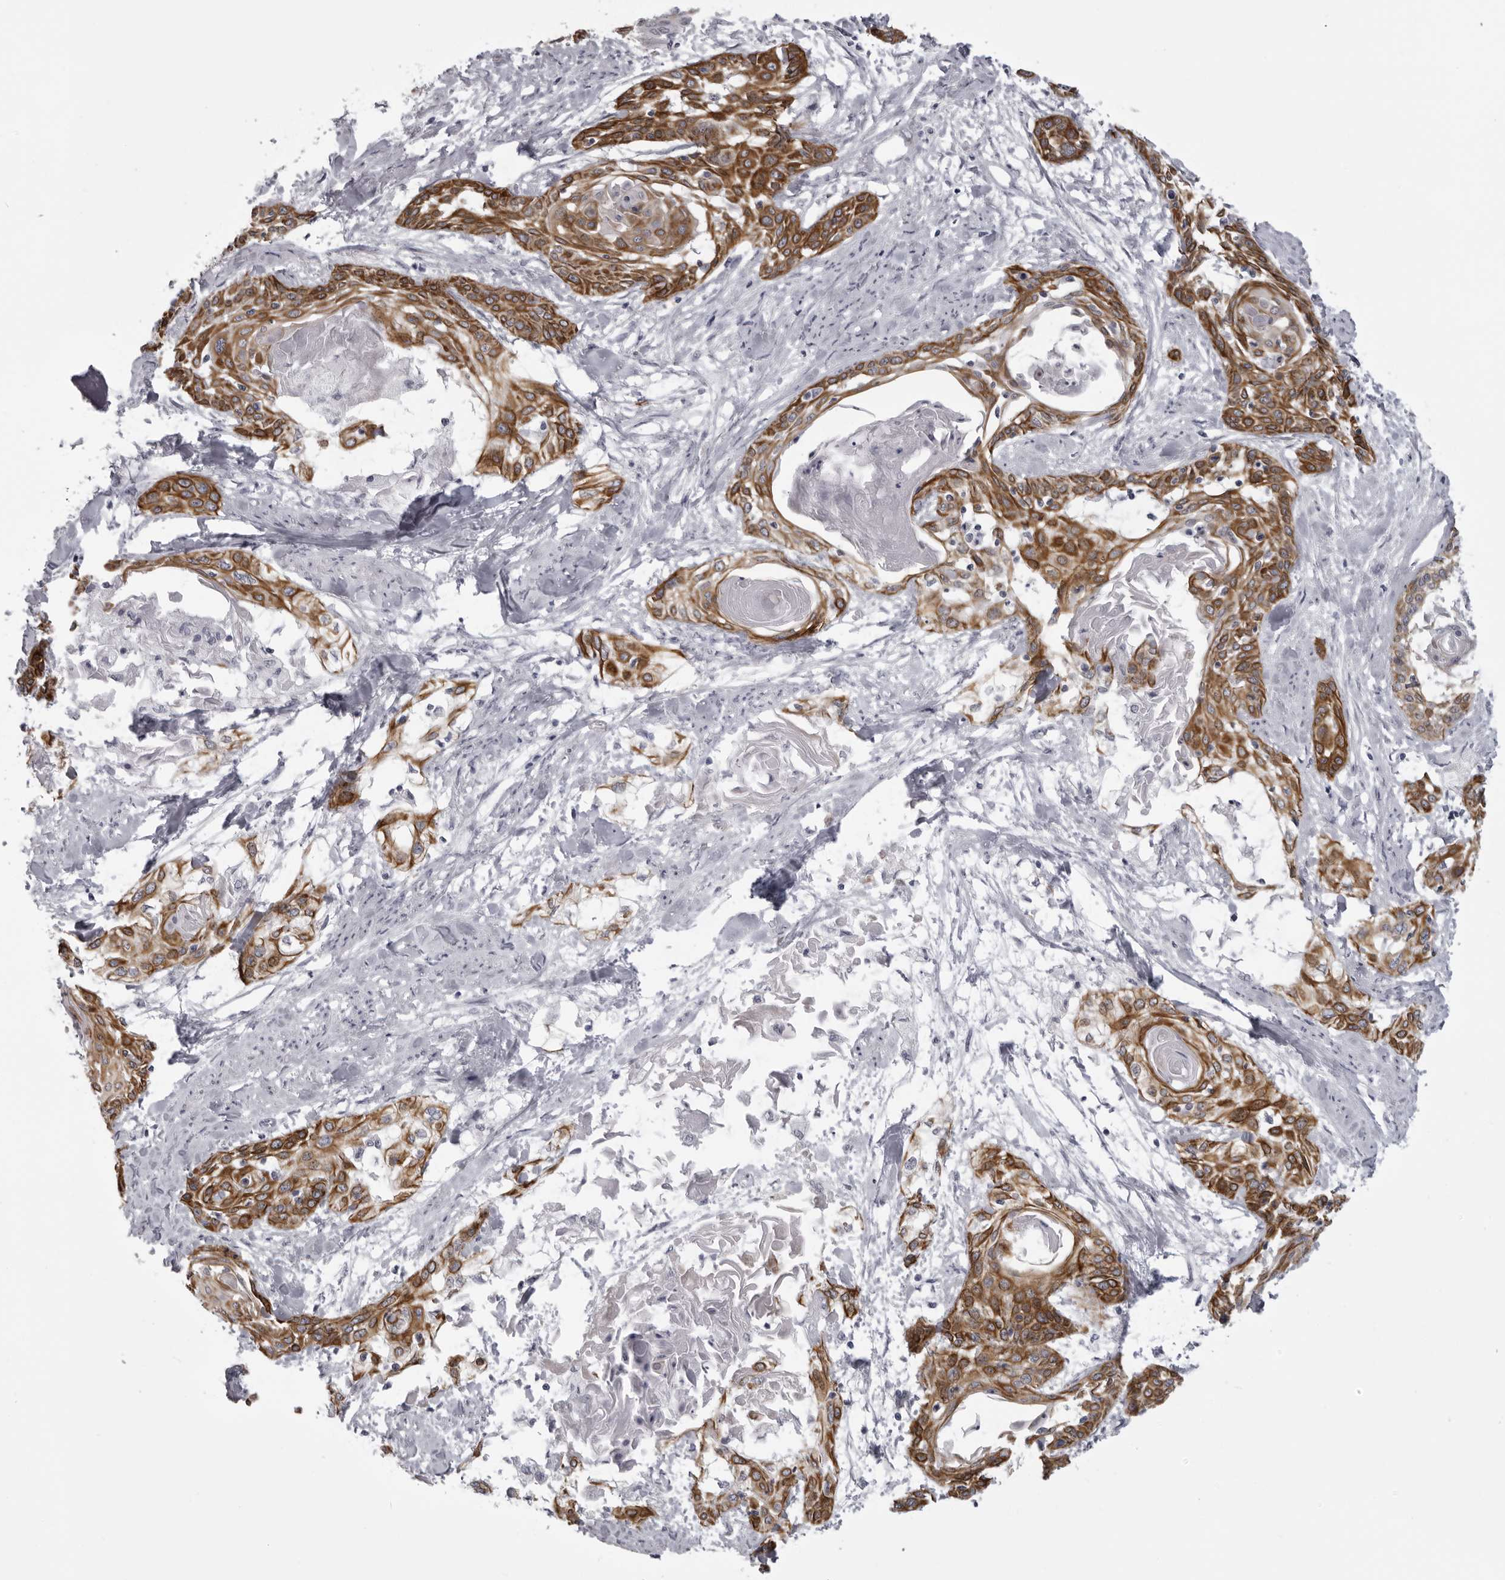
{"staining": {"intensity": "moderate", "quantity": ">75%", "location": "cytoplasmic/membranous"}, "tissue": "cervical cancer", "cell_type": "Tumor cells", "image_type": "cancer", "snomed": [{"axis": "morphology", "description": "Squamous cell carcinoma, NOS"}, {"axis": "topography", "description": "Cervix"}], "caption": "A histopathology image of human squamous cell carcinoma (cervical) stained for a protein reveals moderate cytoplasmic/membranous brown staining in tumor cells. (DAB IHC with brightfield microscopy, high magnification).", "gene": "EPHA10", "patient": {"sex": "female", "age": 57}}